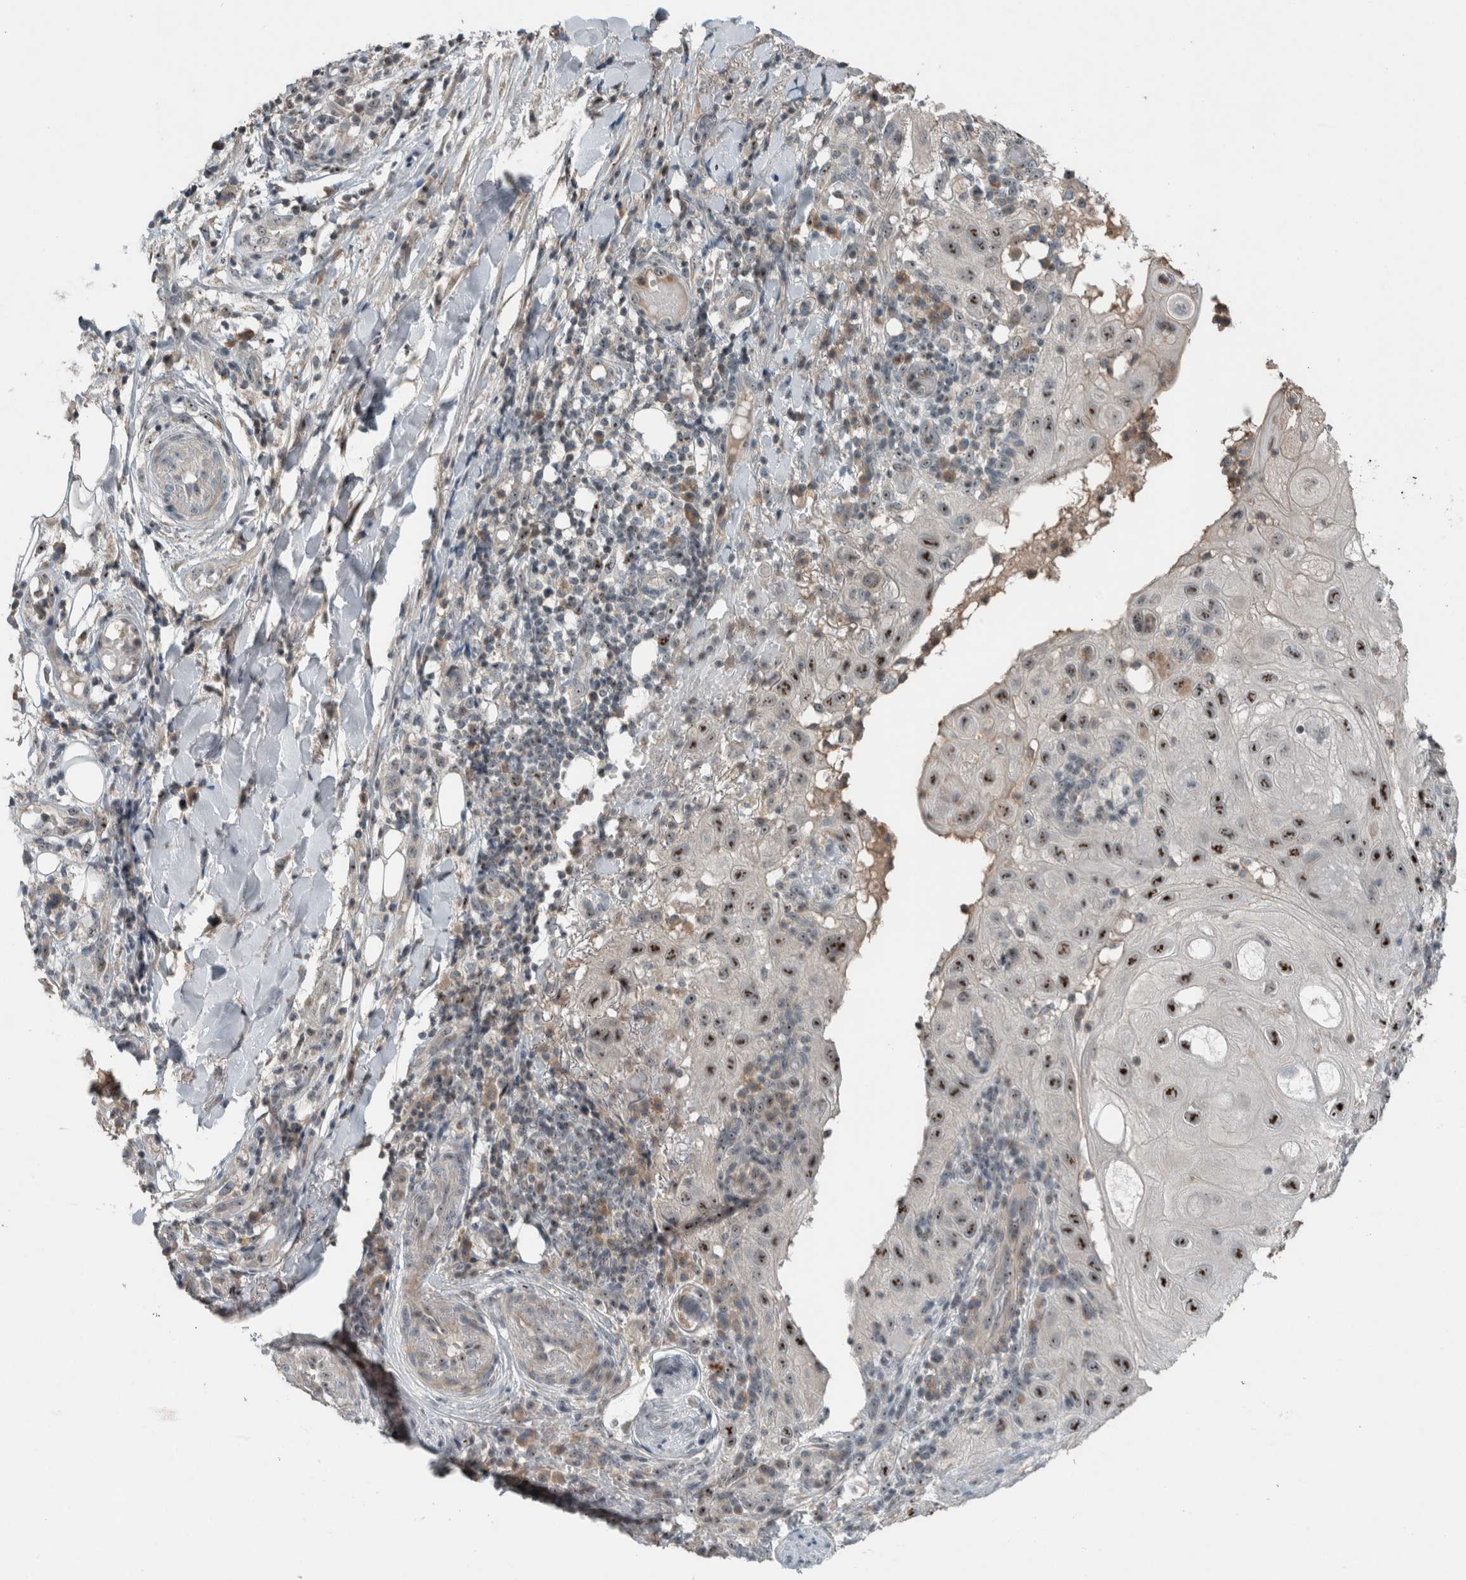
{"staining": {"intensity": "strong", "quantity": ">75%", "location": "nuclear"}, "tissue": "skin cancer", "cell_type": "Tumor cells", "image_type": "cancer", "snomed": [{"axis": "morphology", "description": "Normal tissue, NOS"}, {"axis": "morphology", "description": "Squamous cell carcinoma, NOS"}, {"axis": "topography", "description": "Skin"}], "caption": "Approximately >75% of tumor cells in skin cancer (squamous cell carcinoma) reveal strong nuclear protein positivity as visualized by brown immunohistochemical staining.", "gene": "RPF1", "patient": {"sex": "female", "age": 96}}